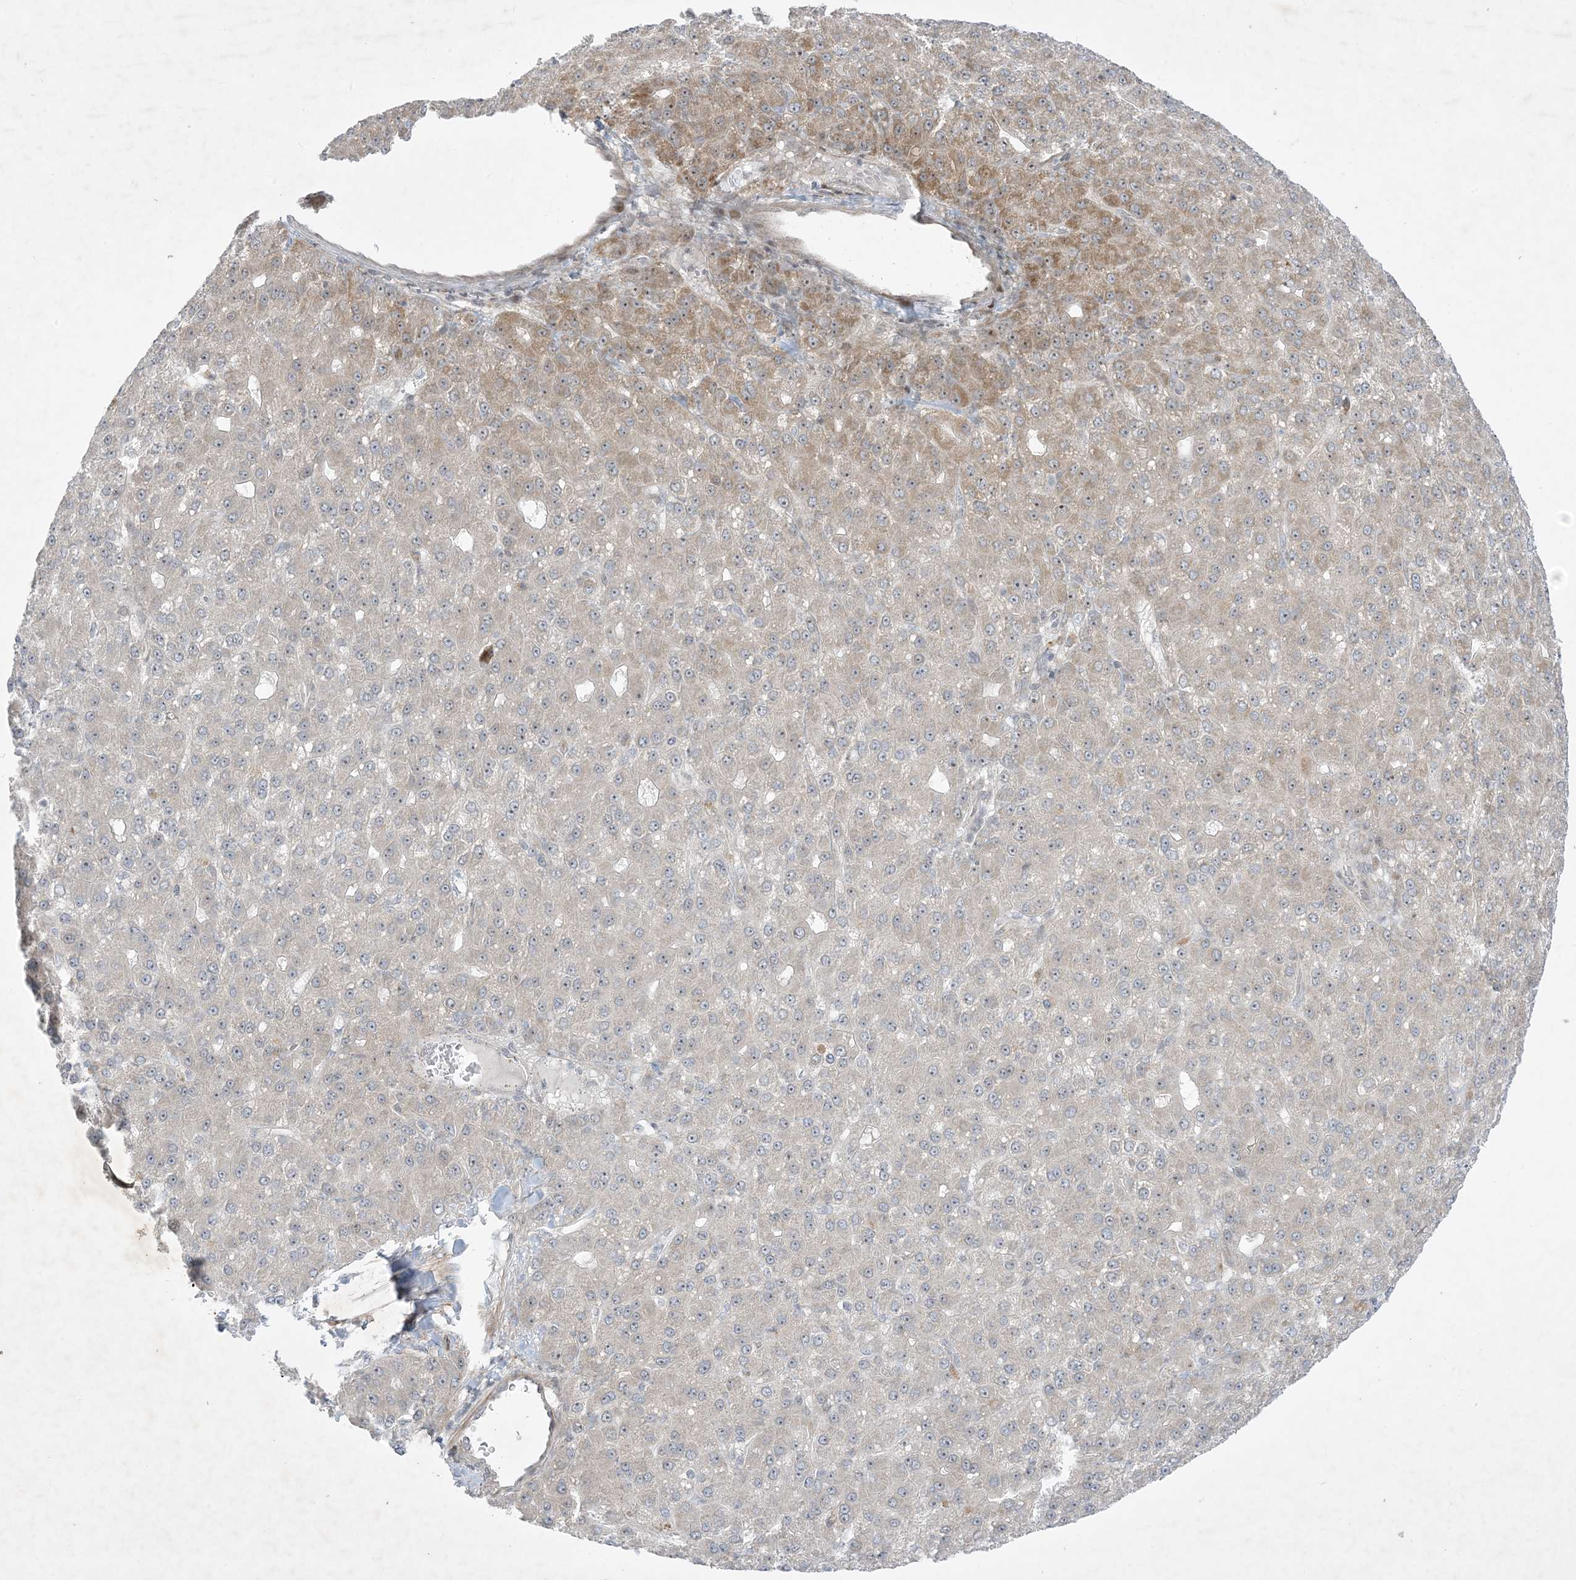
{"staining": {"intensity": "moderate", "quantity": "<25%", "location": "cytoplasmic/membranous"}, "tissue": "liver cancer", "cell_type": "Tumor cells", "image_type": "cancer", "snomed": [{"axis": "morphology", "description": "Carcinoma, Hepatocellular, NOS"}, {"axis": "topography", "description": "Liver"}], "caption": "Protein expression analysis of human liver cancer (hepatocellular carcinoma) reveals moderate cytoplasmic/membranous staining in approximately <25% of tumor cells.", "gene": "SOGA3", "patient": {"sex": "male", "age": 67}}